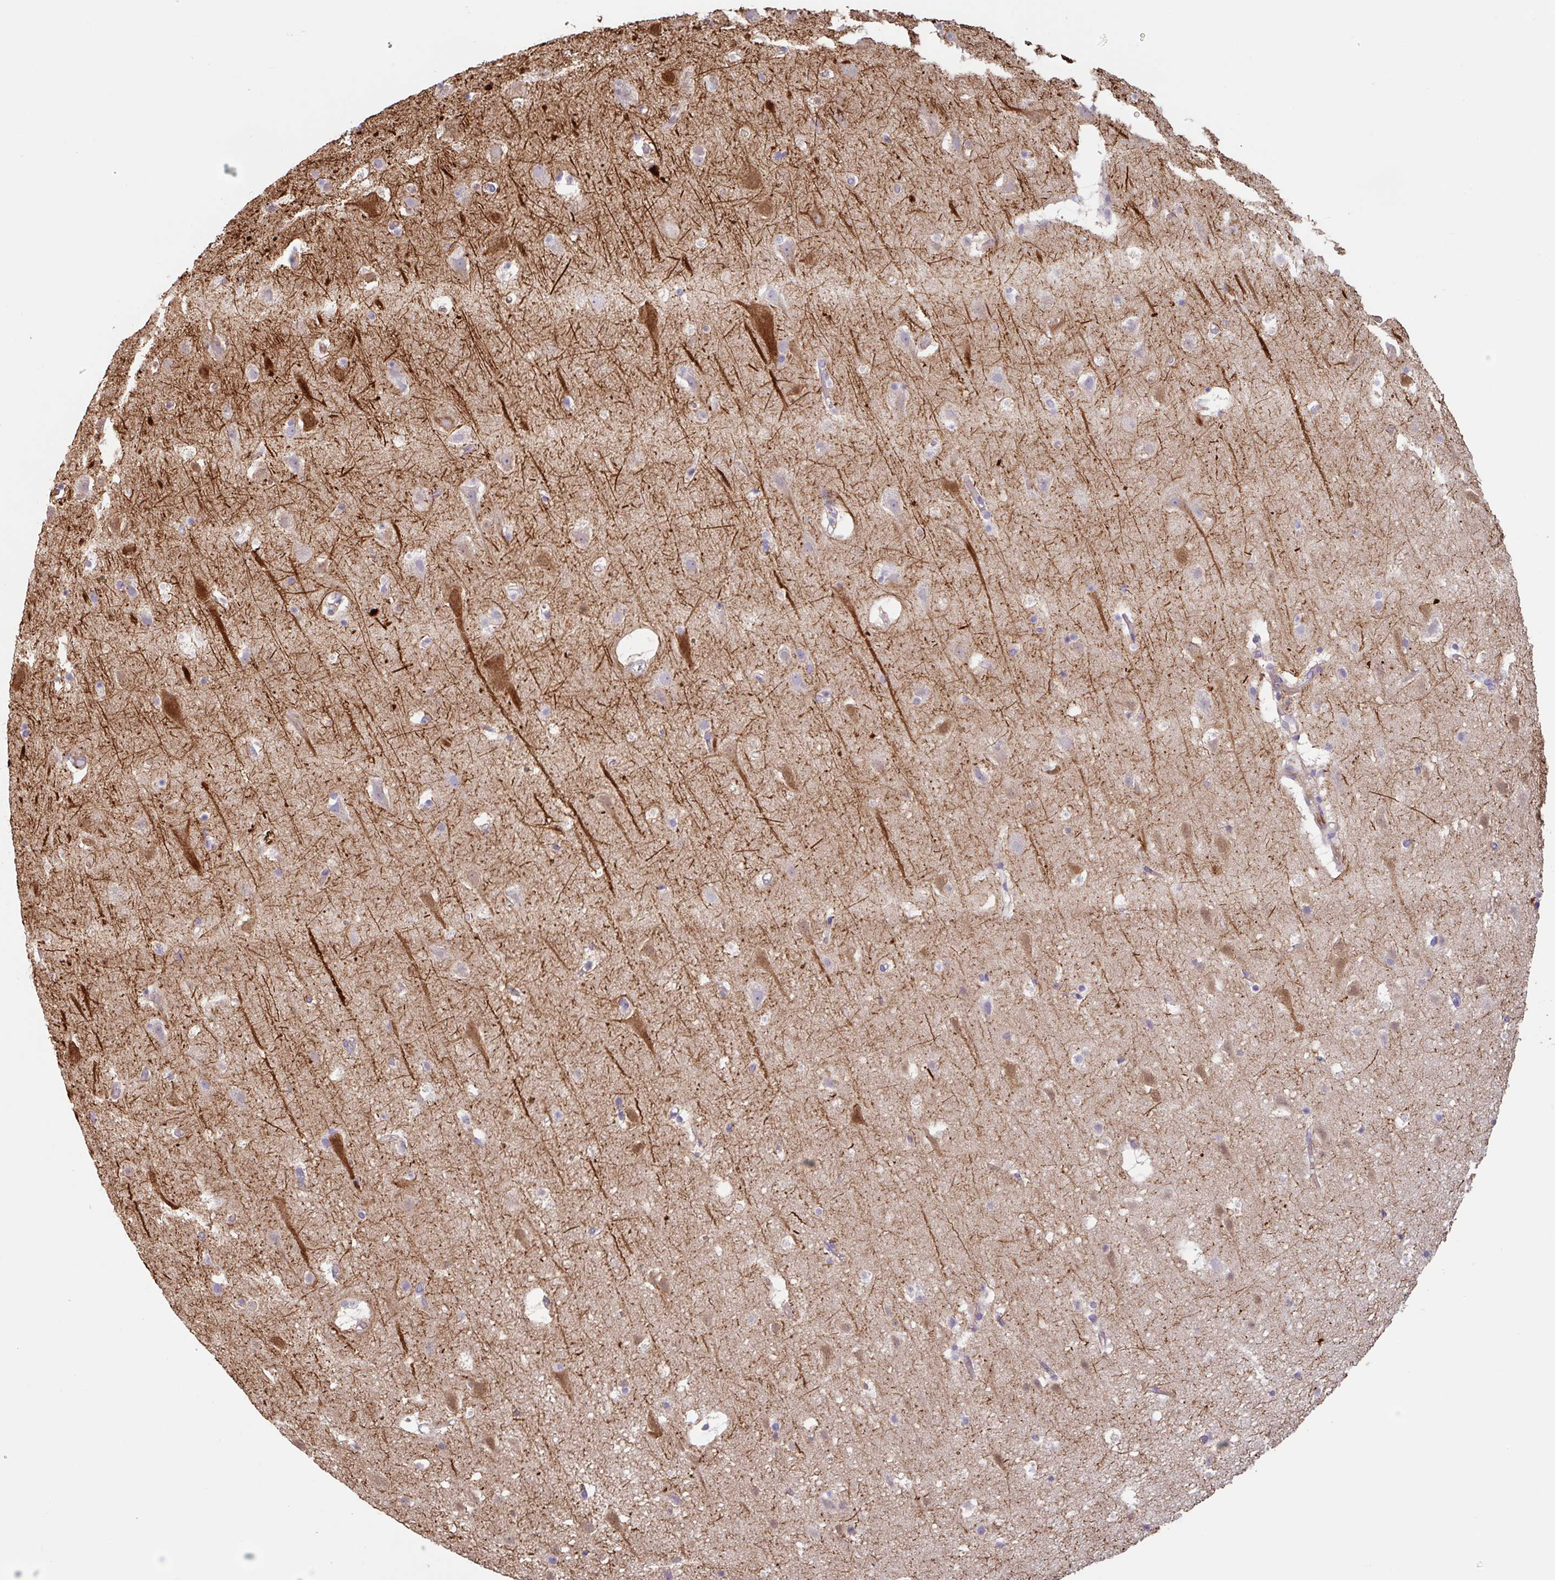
{"staining": {"intensity": "negative", "quantity": "none", "location": "none"}, "tissue": "cerebral cortex", "cell_type": "Endothelial cells", "image_type": "normal", "snomed": [{"axis": "morphology", "description": "Normal tissue, NOS"}, {"axis": "topography", "description": "Cerebral cortex"}], "caption": "Immunohistochemistry of benign human cerebral cortex displays no expression in endothelial cells. (DAB (3,3'-diaminobenzidine) immunohistochemistry visualized using brightfield microscopy, high magnification).", "gene": "ZNF790", "patient": {"sex": "female", "age": 42}}